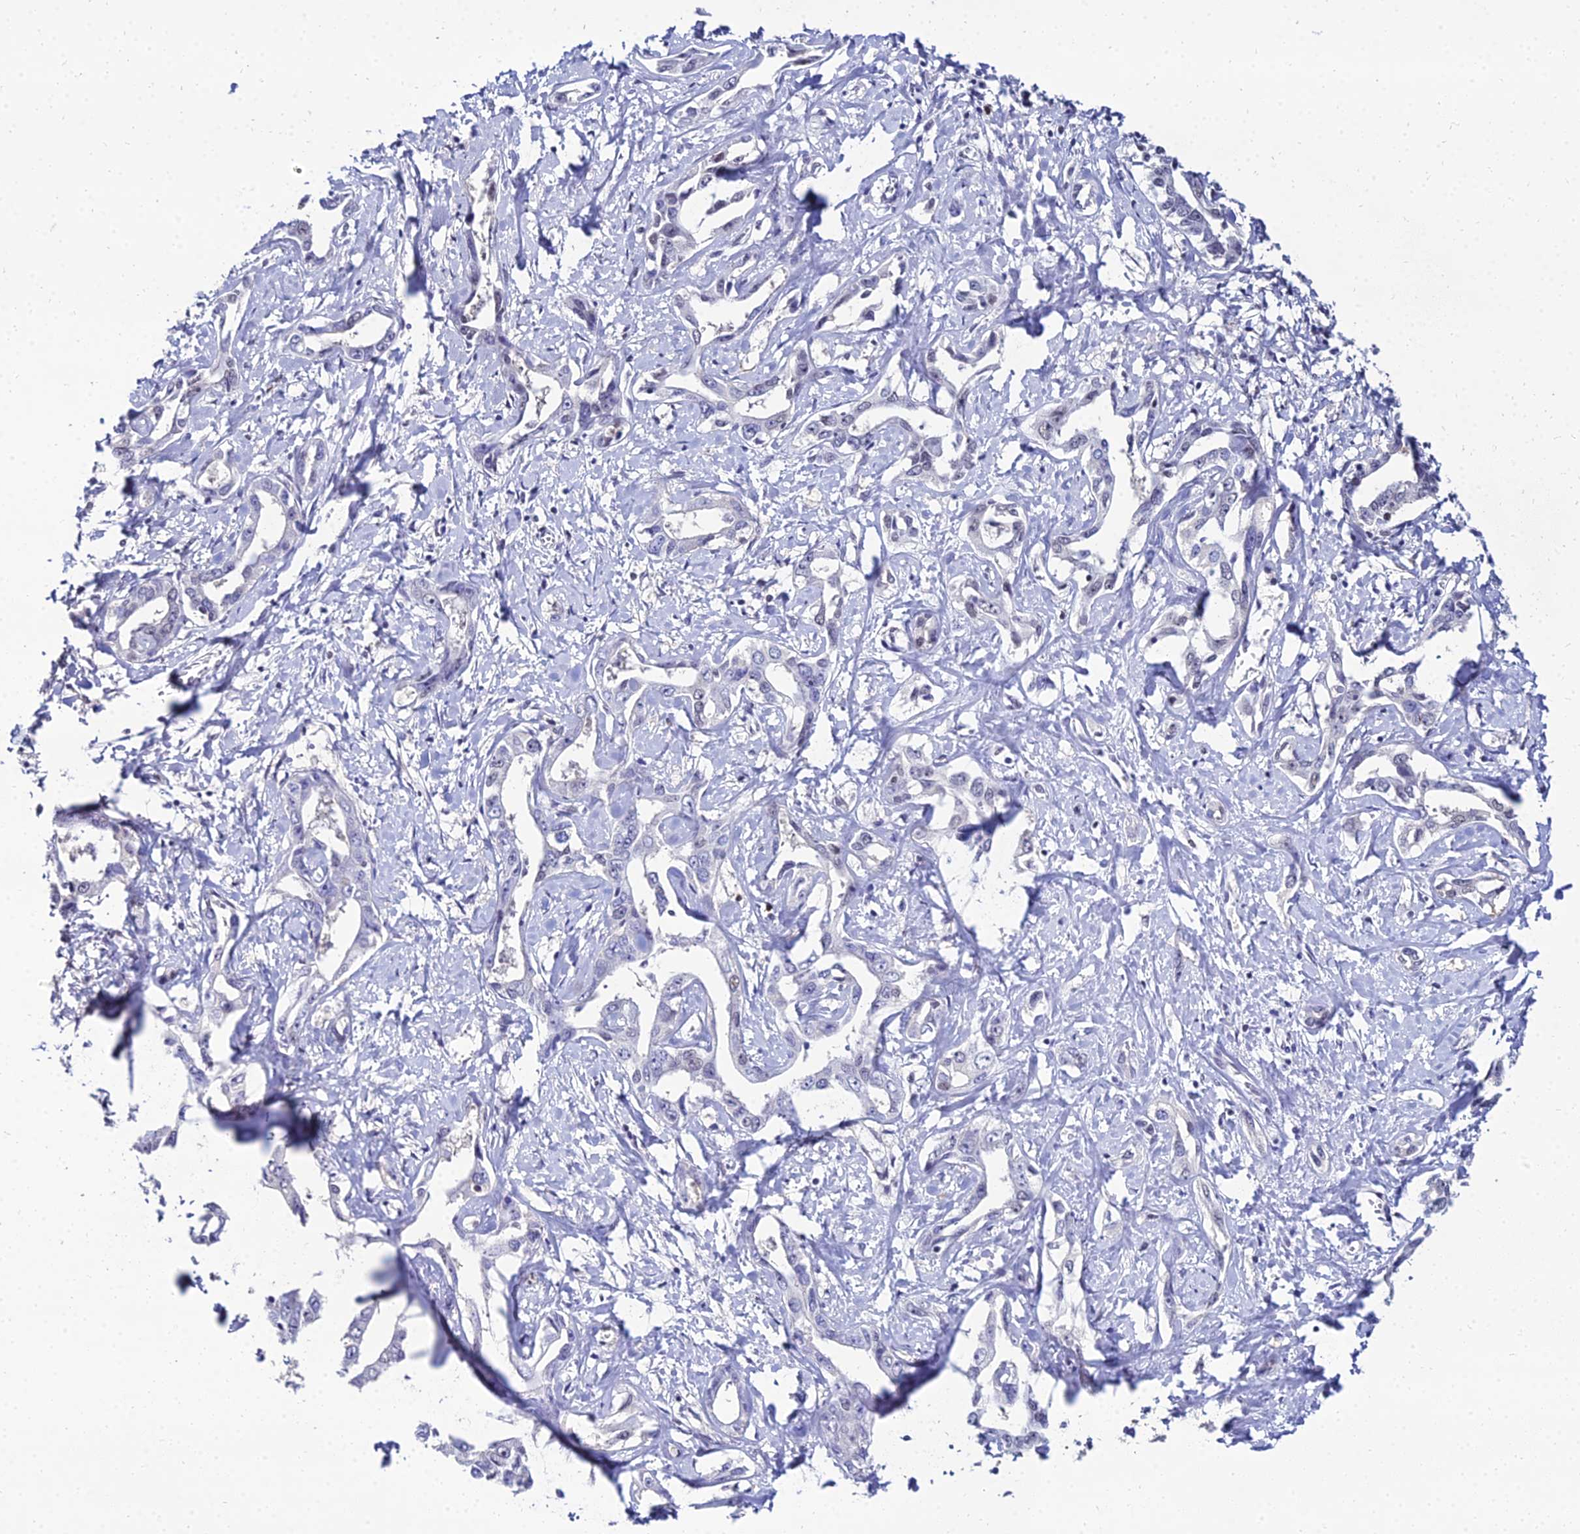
{"staining": {"intensity": "negative", "quantity": "none", "location": "none"}, "tissue": "liver cancer", "cell_type": "Tumor cells", "image_type": "cancer", "snomed": [{"axis": "morphology", "description": "Cholangiocarcinoma"}, {"axis": "topography", "description": "Liver"}], "caption": "The photomicrograph displays no staining of tumor cells in liver cancer (cholangiocarcinoma). (Stains: DAB immunohistochemistry (IHC) with hematoxylin counter stain, Microscopy: brightfield microscopy at high magnification).", "gene": "PPP4R2", "patient": {"sex": "male", "age": 59}}